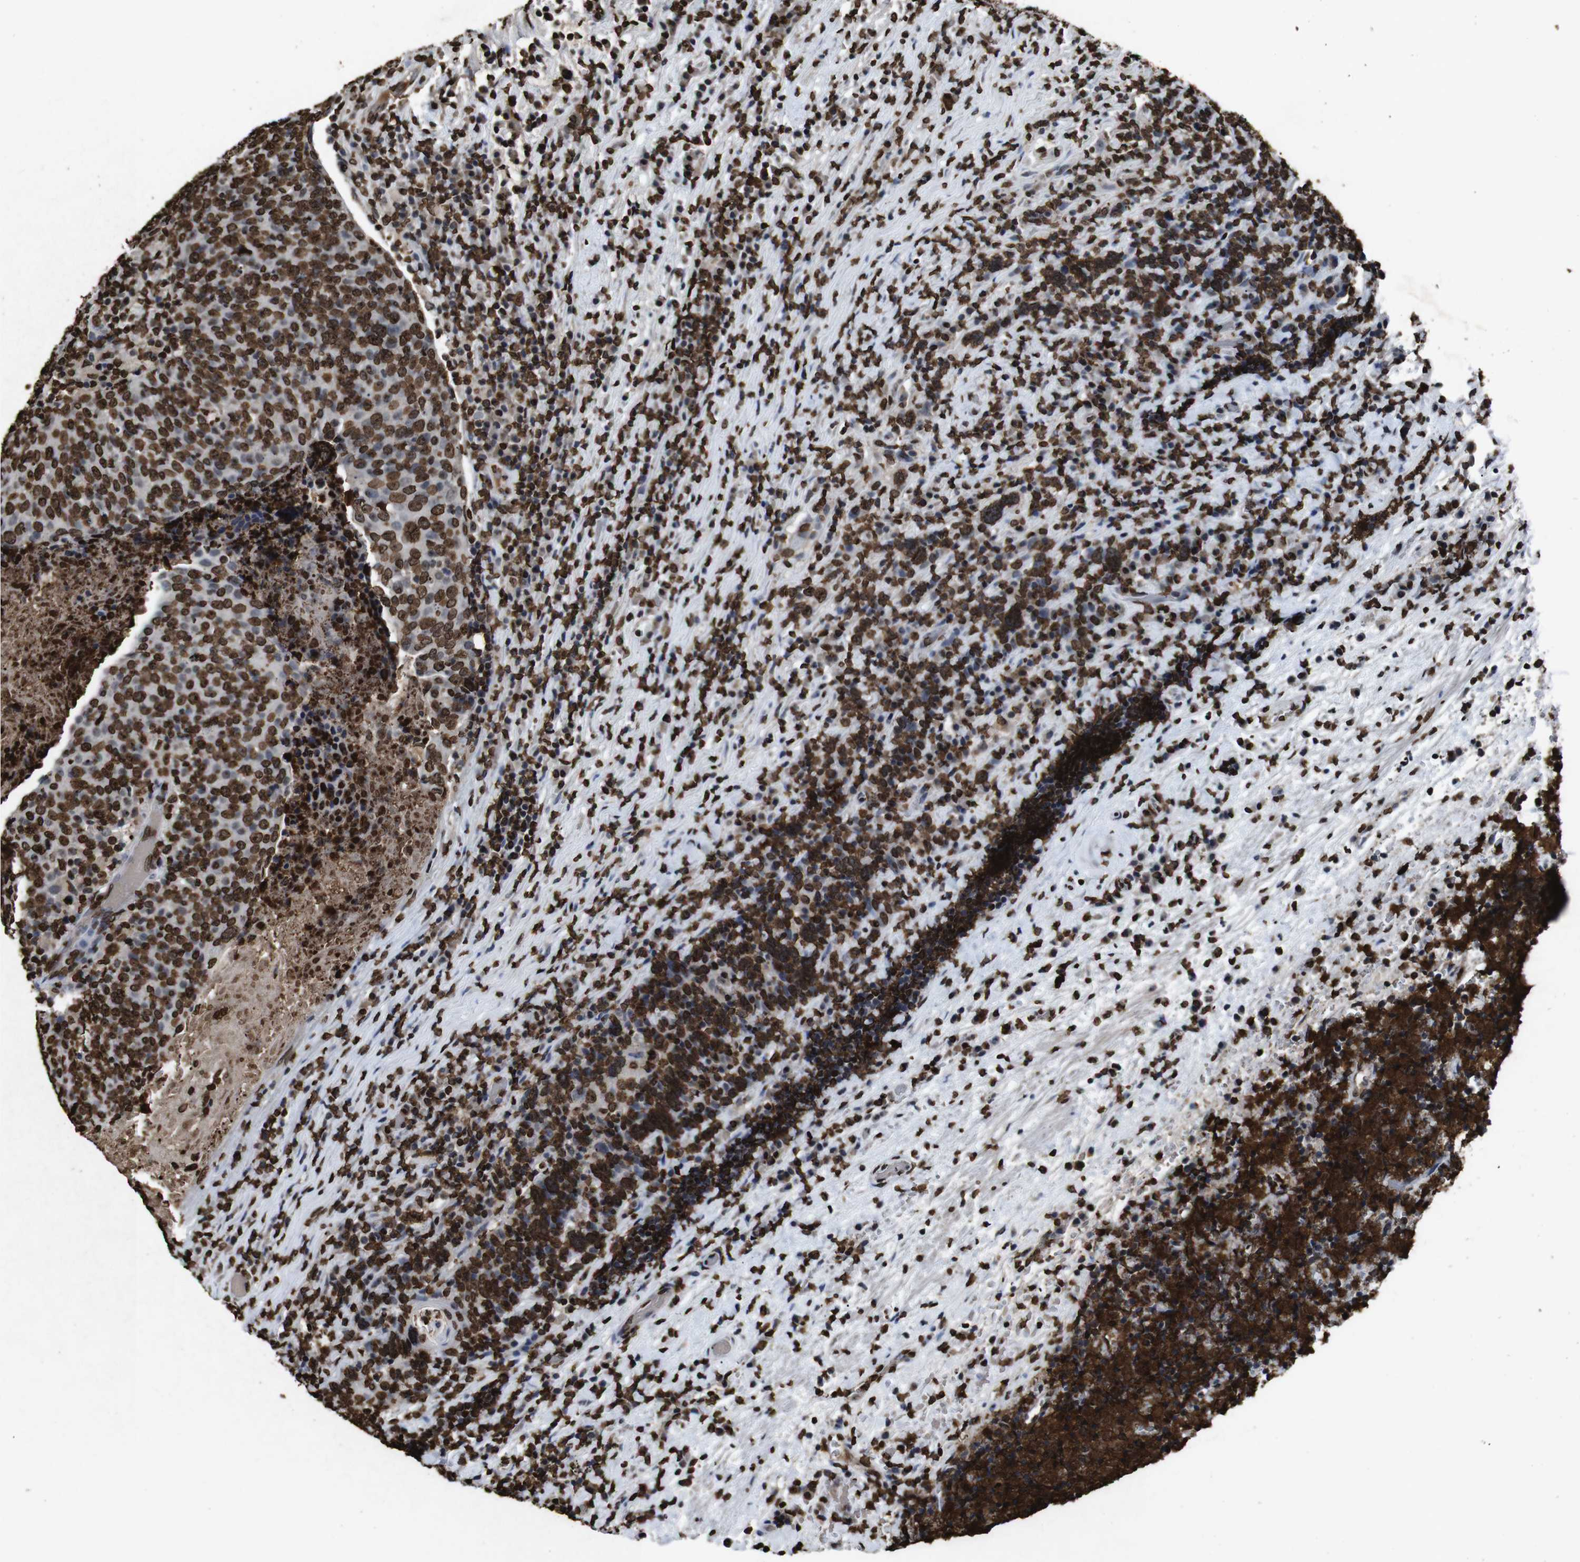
{"staining": {"intensity": "strong", "quantity": ">75%", "location": "nuclear"}, "tissue": "head and neck cancer", "cell_type": "Tumor cells", "image_type": "cancer", "snomed": [{"axis": "morphology", "description": "Squamous cell carcinoma, NOS"}, {"axis": "morphology", "description": "Squamous cell carcinoma, metastatic, NOS"}, {"axis": "topography", "description": "Lymph node"}, {"axis": "topography", "description": "Head-Neck"}], "caption": "Head and neck cancer tissue reveals strong nuclear positivity in approximately >75% of tumor cells", "gene": "MDM2", "patient": {"sex": "male", "age": 62}}